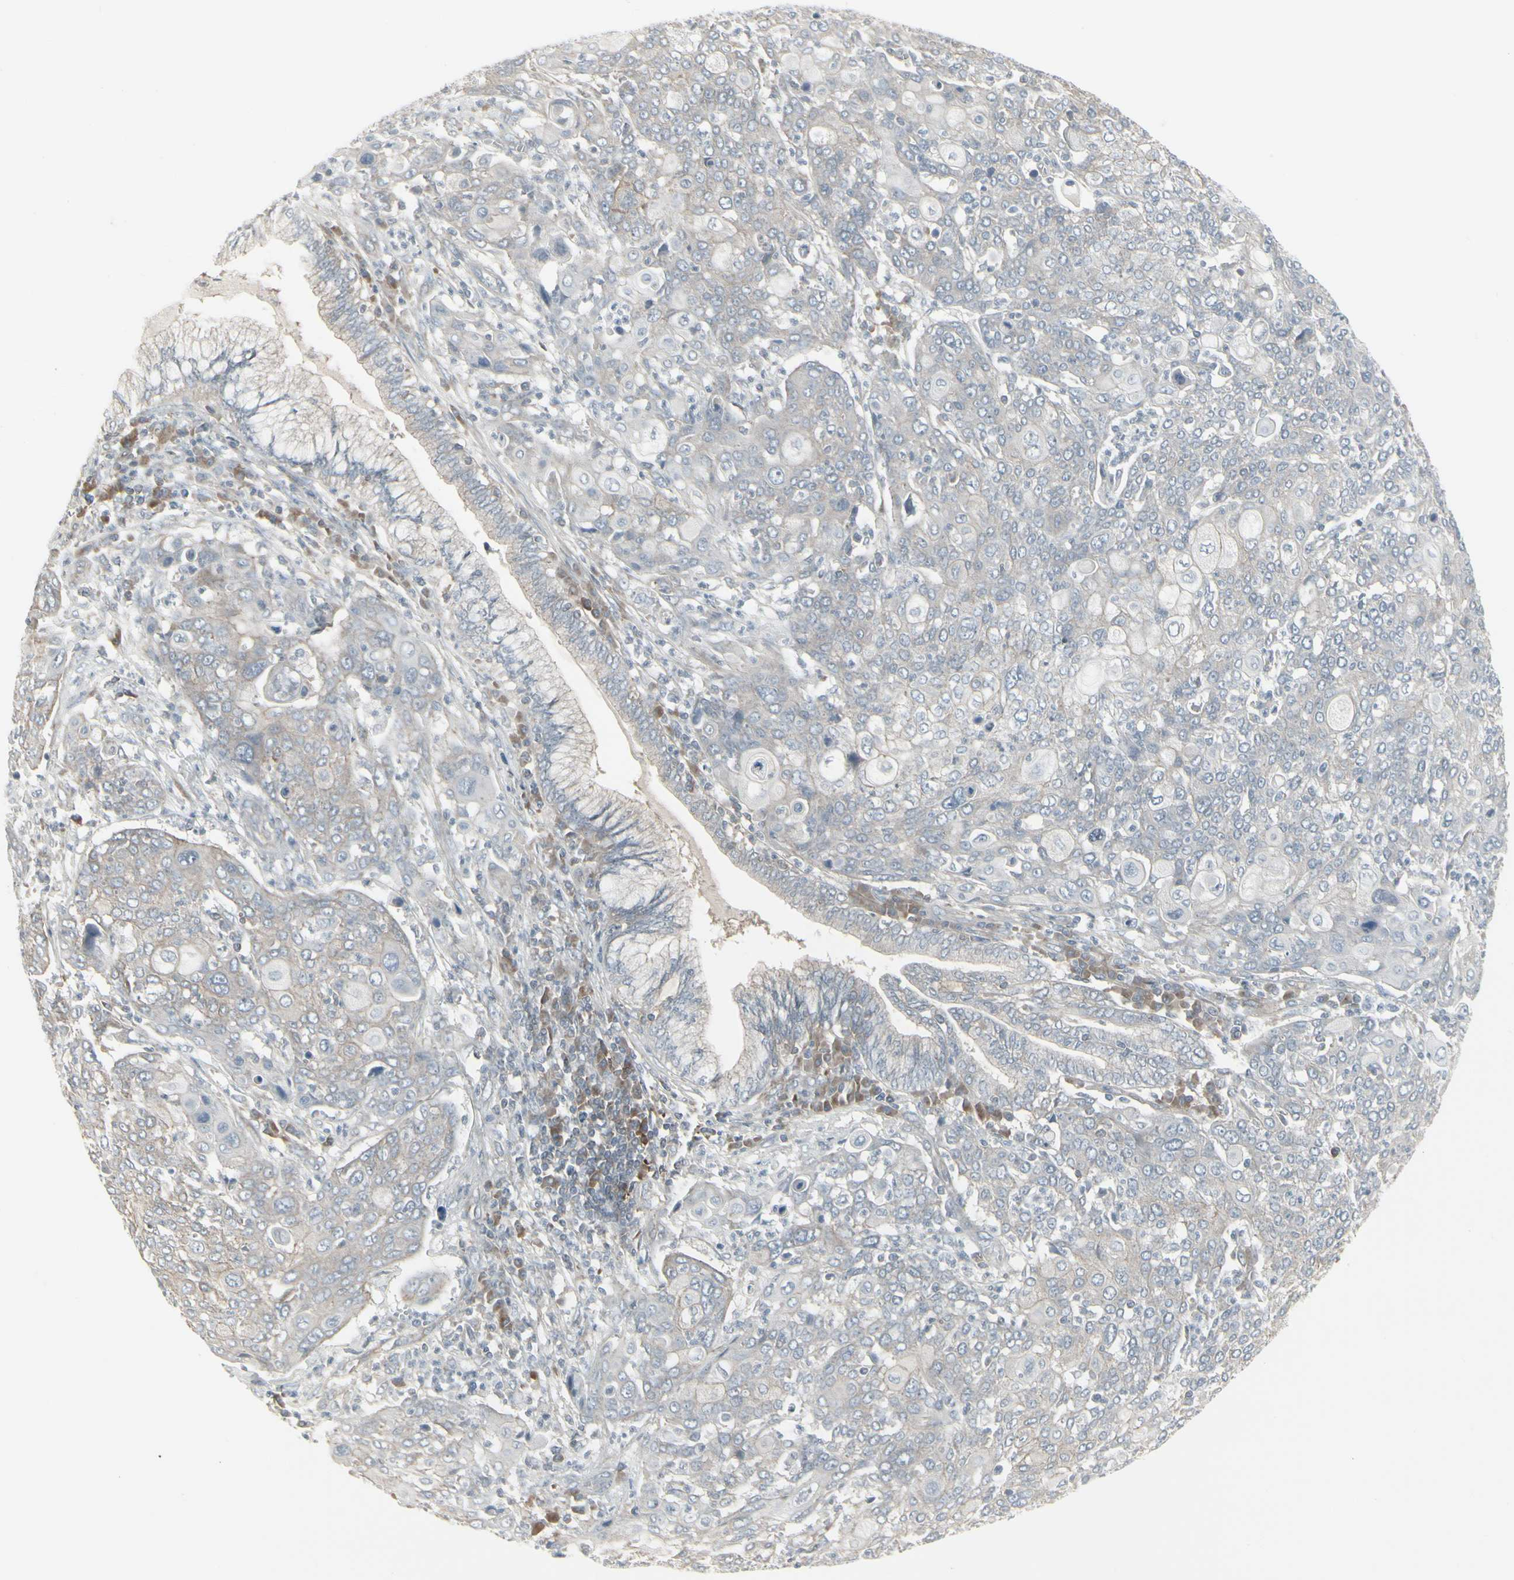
{"staining": {"intensity": "weak", "quantity": ">75%", "location": "cytoplasmic/membranous"}, "tissue": "cervical cancer", "cell_type": "Tumor cells", "image_type": "cancer", "snomed": [{"axis": "morphology", "description": "Squamous cell carcinoma, NOS"}, {"axis": "topography", "description": "Cervix"}], "caption": "Tumor cells exhibit weak cytoplasmic/membranous expression in about >75% of cells in cervical cancer.", "gene": "EPS15", "patient": {"sex": "female", "age": 40}}